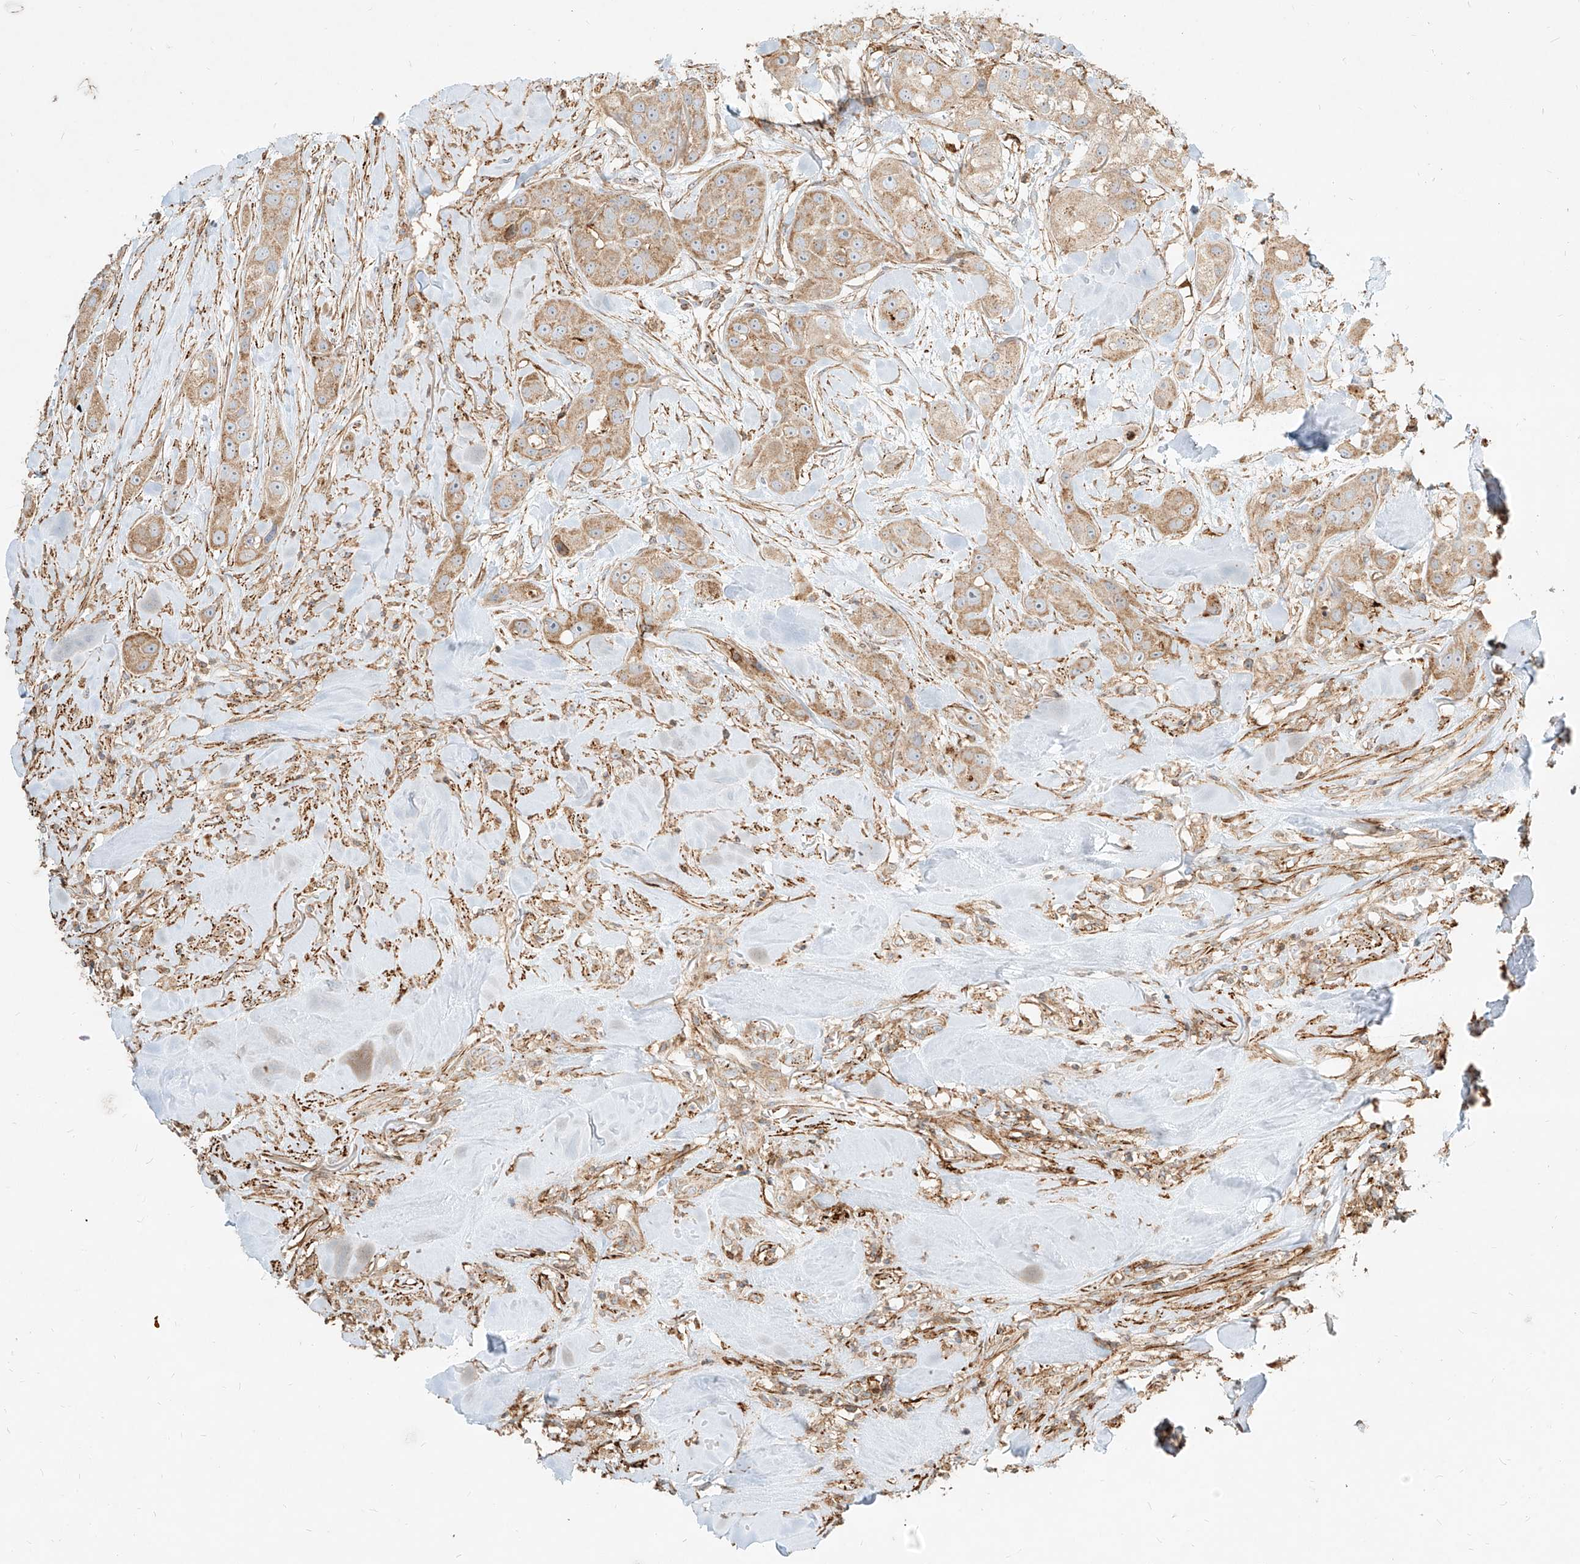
{"staining": {"intensity": "moderate", "quantity": ">75%", "location": "cytoplasmic/membranous"}, "tissue": "head and neck cancer", "cell_type": "Tumor cells", "image_type": "cancer", "snomed": [{"axis": "morphology", "description": "Normal tissue, NOS"}, {"axis": "morphology", "description": "Squamous cell carcinoma, NOS"}, {"axis": "topography", "description": "Skeletal muscle"}, {"axis": "topography", "description": "Head-Neck"}], "caption": "IHC staining of head and neck squamous cell carcinoma, which exhibits medium levels of moderate cytoplasmic/membranous expression in about >75% of tumor cells indicating moderate cytoplasmic/membranous protein expression. The staining was performed using DAB (3,3'-diaminobenzidine) (brown) for protein detection and nuclei were counterstained in hematoxylin (blue).", "gene": "MTX2", "patient": {"sex": "male", "age": 51}}